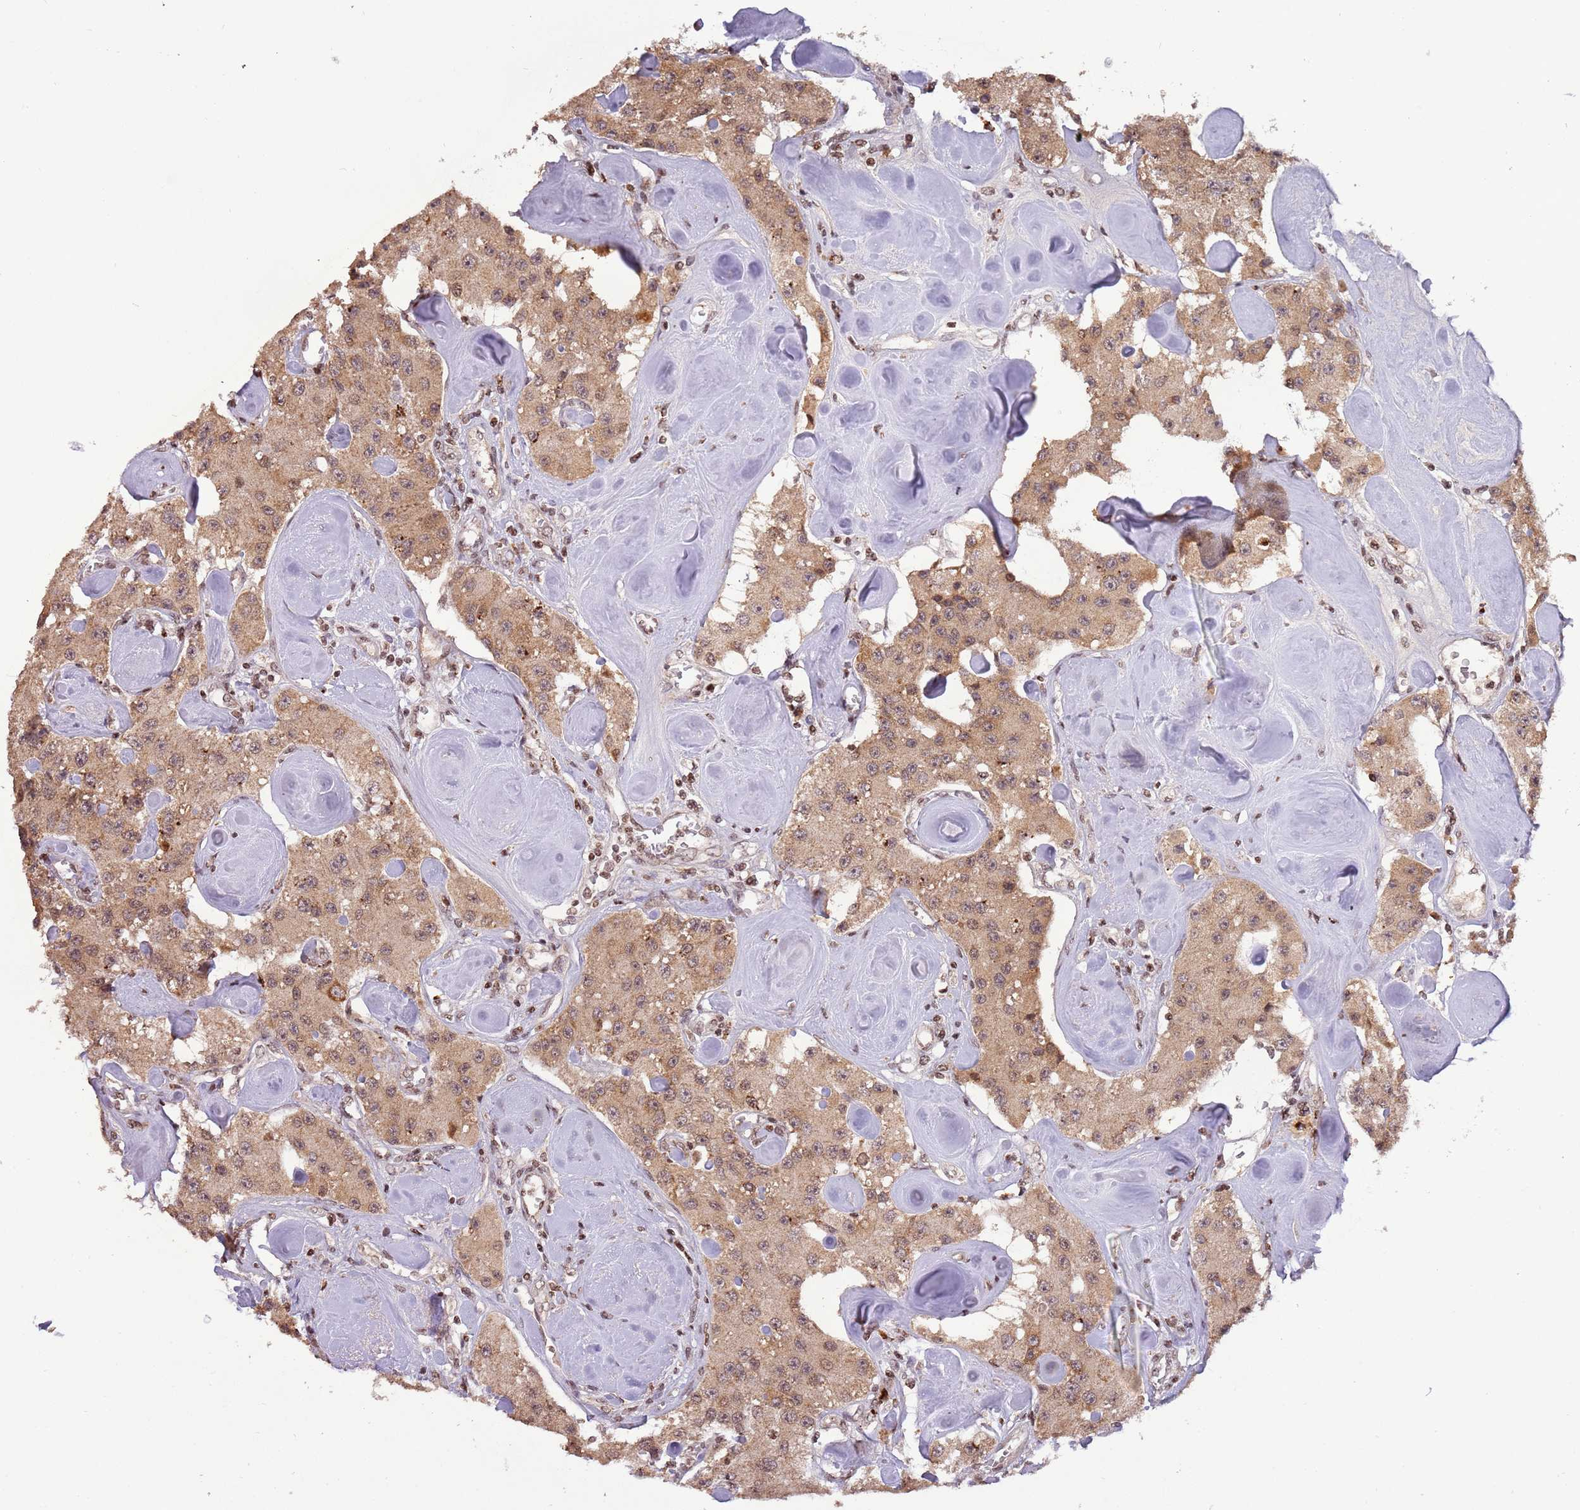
{"staining": {"intensity": "moderate", "quantity": ">75%", "location": "cytoplasmic/membranous,nuclear"}, "tissue": "carcinoid", "cell_type": "Tumor cells", "image_type": "cancer", "snomed": [{"axis": "morphology", "description": "Carcinoid, malignant, NOS"}, {"axis": "topography", "description": "Pancreas"}], "caption": "This image exhibits immunohistochemistry (IHC) staining of malignant carcinoid, with medium moderate cytoplasmic/membranous and nuclear positivity in approximately >75% of tumor cells.", "gene": "SAMSN1", "patient": {"sex": "male", "age": 41}}